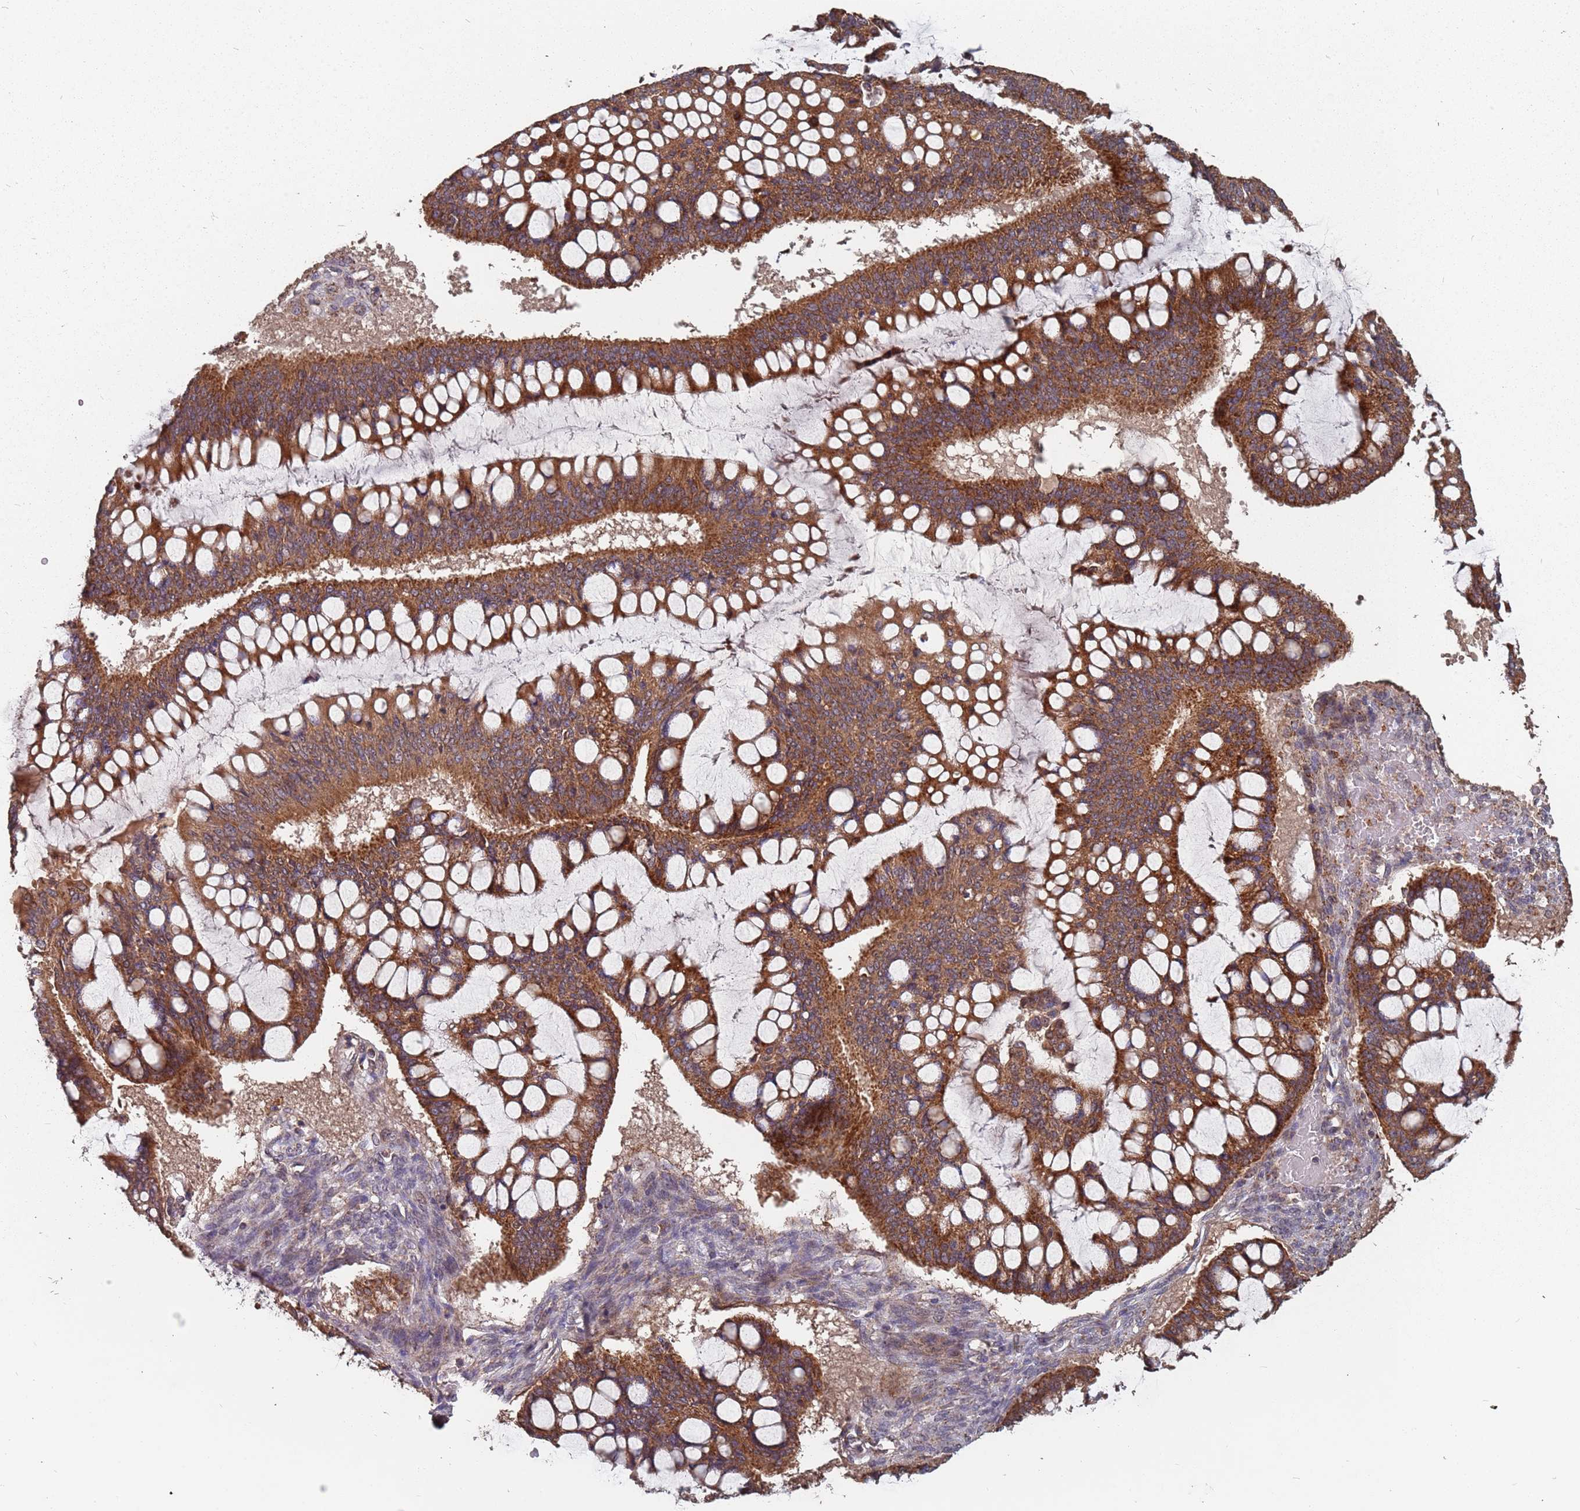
{"staining": {"intensity": "strong", "quantity": ">75%", "location": "cytoplasmic/membranous"}, "tissue": "ovarian cancer", "cell_type": "Tumor cells", "image_type": "cancer", "snomed": [{"axis": "morphology", "description": "Cystadenocarcinoma, mucinous, NOS"}, {"axis": "topography", "description": "Ovary"}], "caption": "Immunohistochemistry (IHC) staining of ovarian mucinous cystadenocarcinoma, which shows high levels of strong cytoplasmic/membranous staining in about >75% of tumor cells indicating strong cytoplasmic/membranous protein expression. The staining was performed using DAB (brown) for protein detection and nuclei were counterstained in hematoxylin (blue).", "gene": "PRORP", "patient": {"sex": "female", "age": 73}}